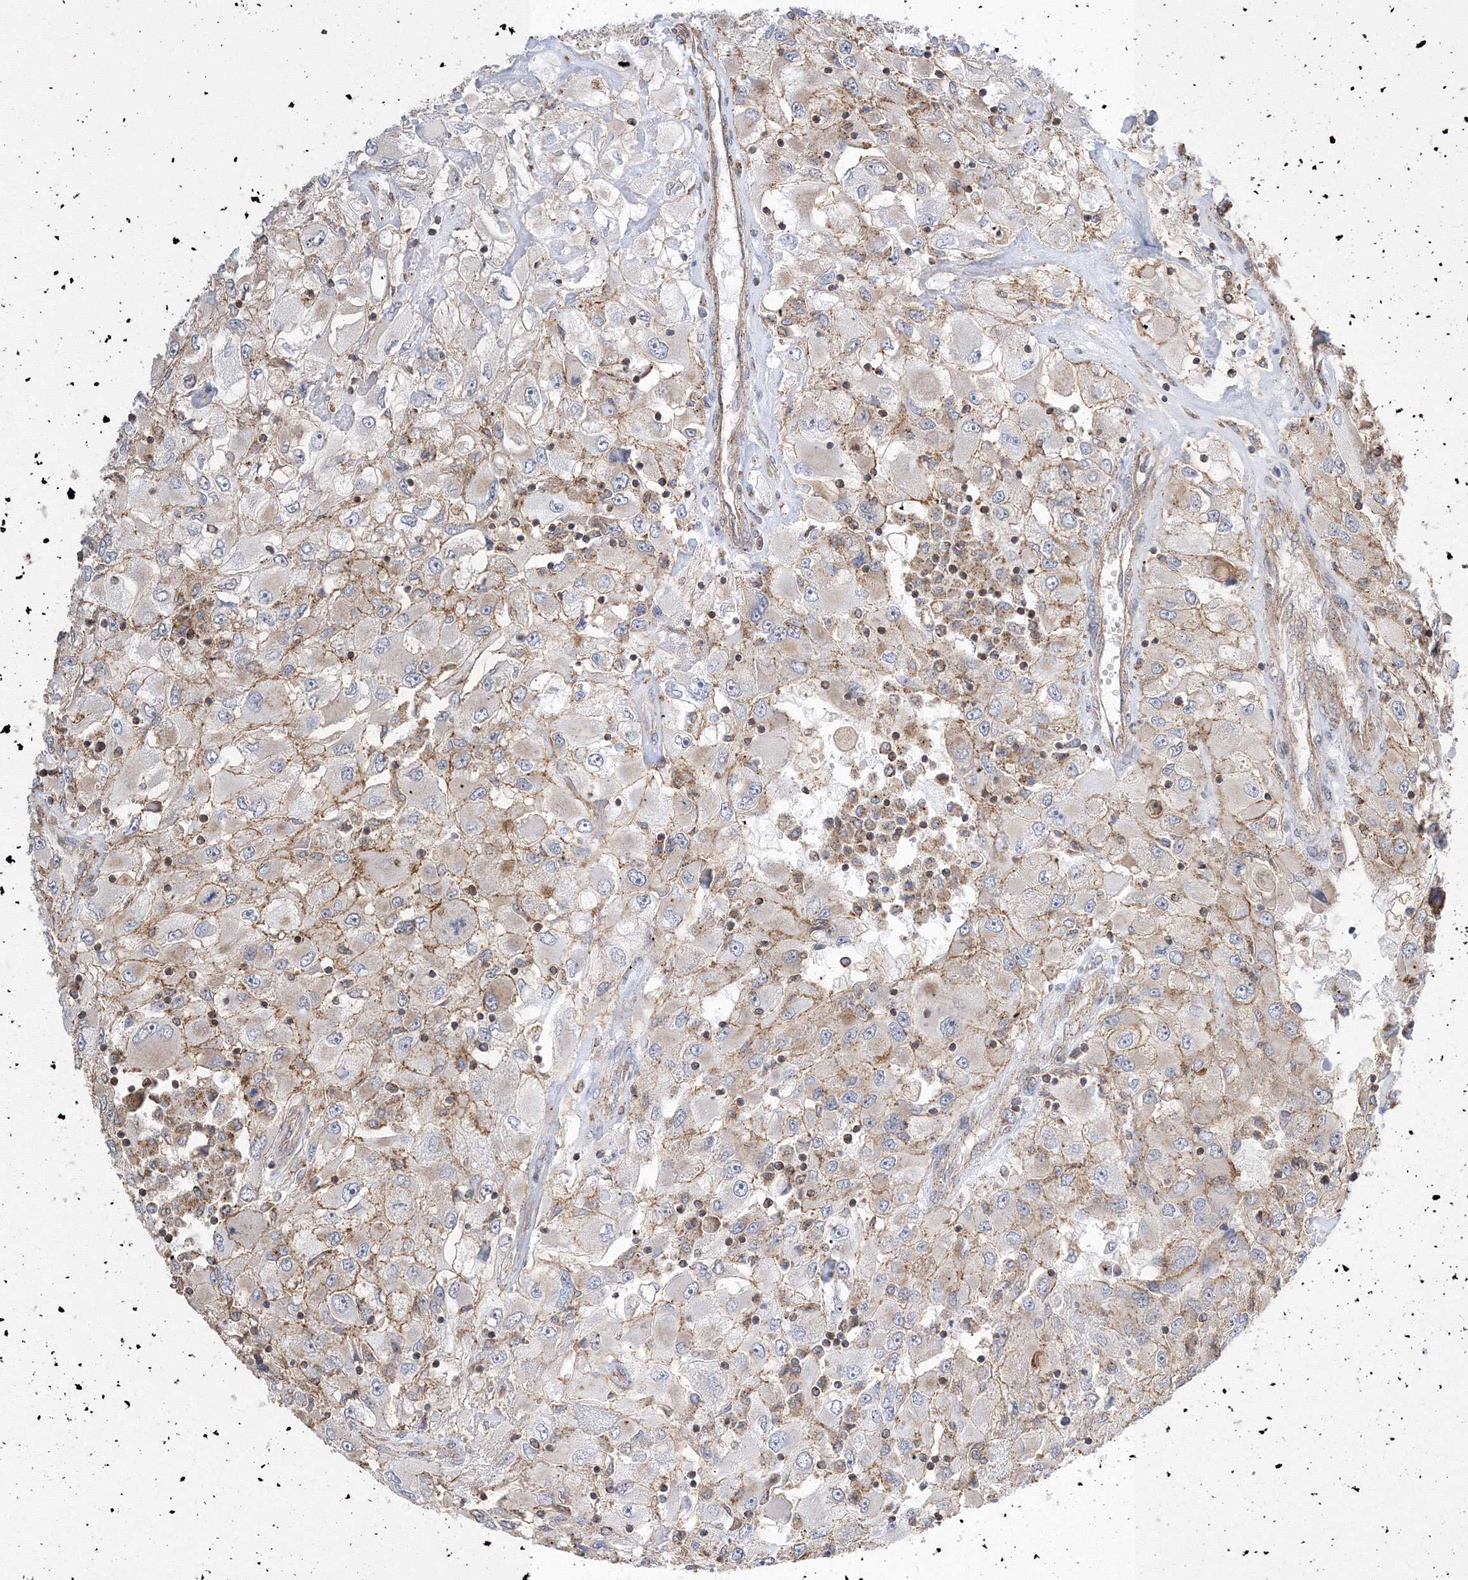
{"staining": {"intensity": "moderate", "quantity": "<25%", "location": "cytoplasmic/membranous"}, "tissue": "renal cancer", "cell_type": "Tumor cells", "image_type": "cancer", "snomed": [{"axis": "morphology", "description": "Adenocarcinoma, NOS"}, {"axis": "topography", "description": "Kidney"}], "caption": "High-power microscopy captured an IHC micrograph of renal cancer, revealing moderate cytoplasmic/membranous positivity in about <25% of tumor cells. (DAB (3,3'-diaminobenzidine) IHC, brown staining for protein, blue staining for nuclei).", "gene": "AASDH", "patient": {"sex": "female", "age": 52}}